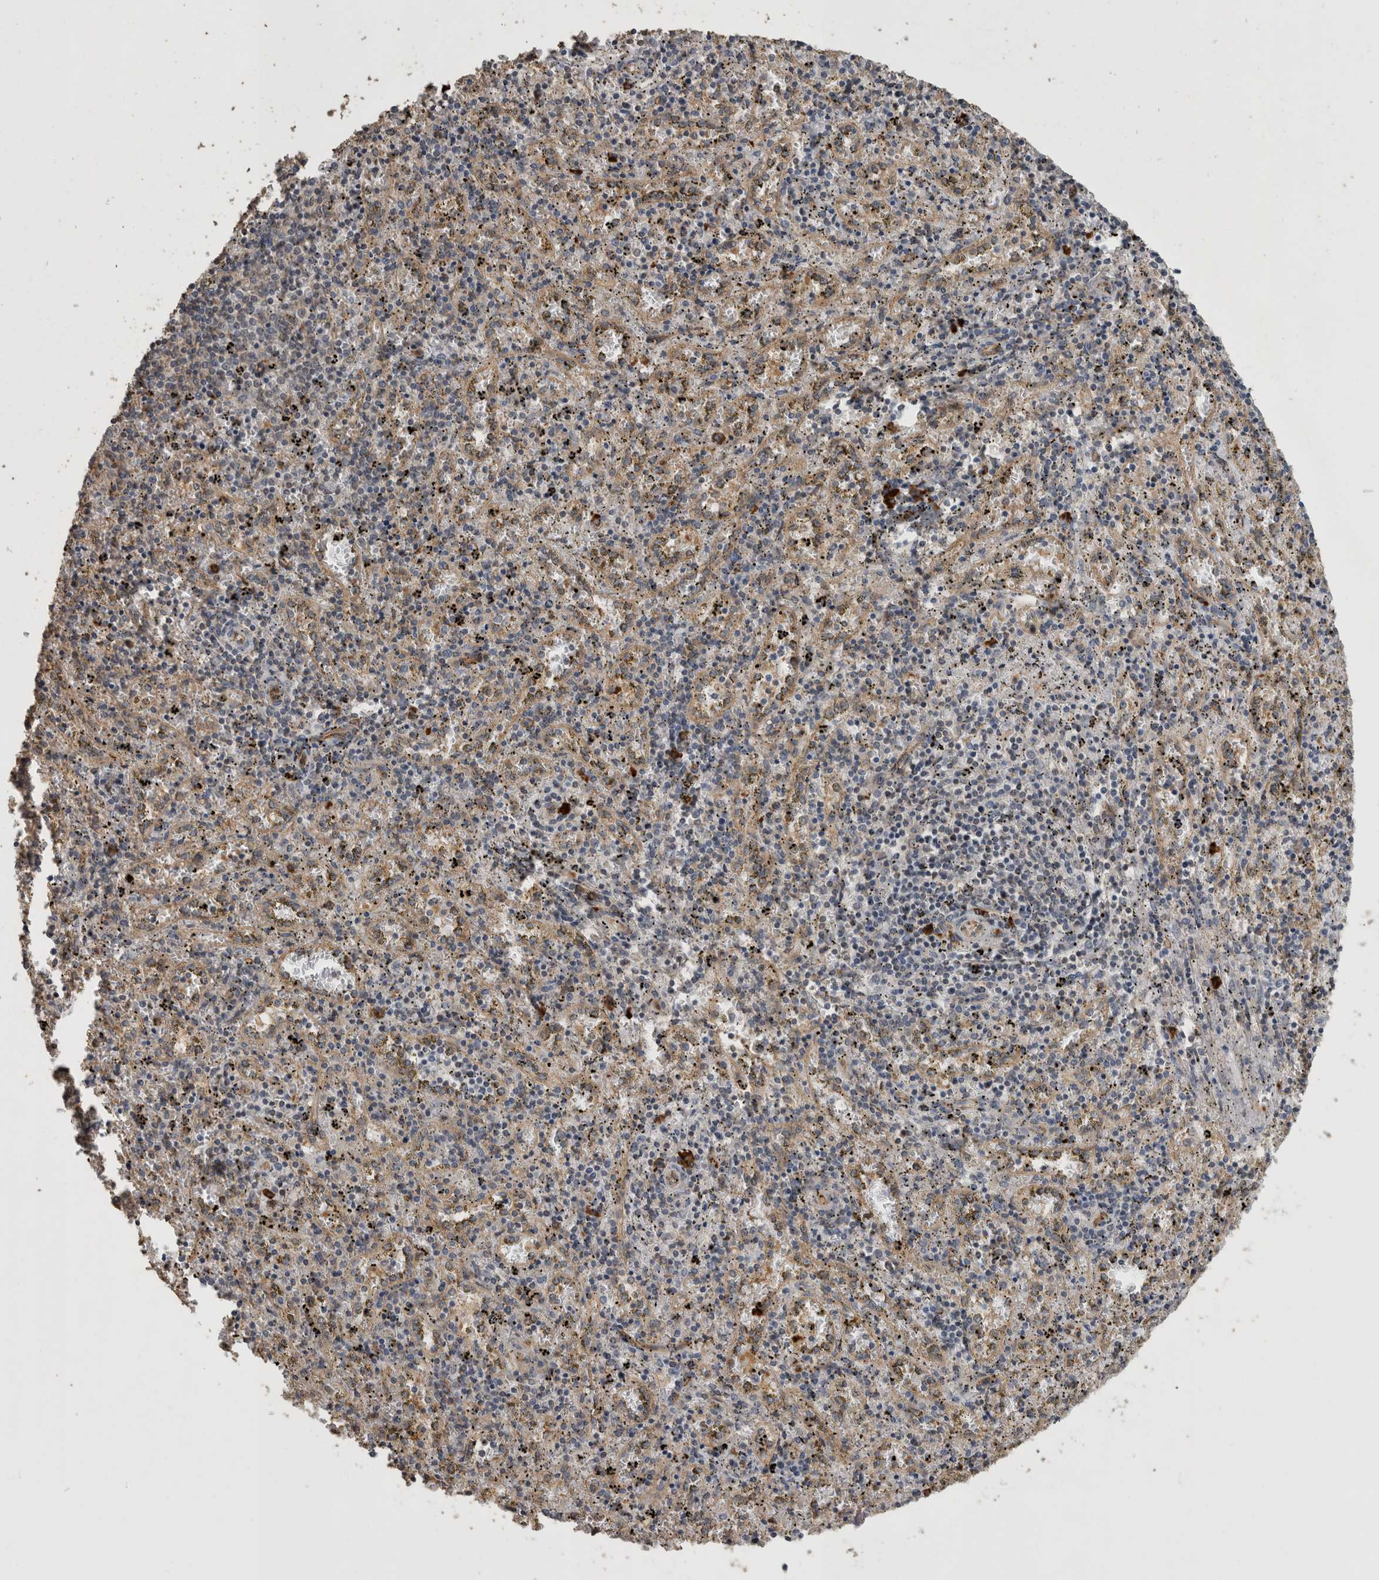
{"staining": {"intensity": "moderate", "quantity": "<25%", "location": "cytoplasmic/membranous"}, "tissue": "spleen", "cell_type": "Cells in red pulp", "image_type": "normal", "snomed": [{"axis": "morphology", "description": "Normal tissue, NOS"}, {"axis": "topography", "description": "Spleen"}], "caption": "Immunohistochemistry (IHC) (DAB) staining of unremarkable human spleen shows moderate cytoplasmic/membranous protein expression in about <25% of cells in red pulp. (Brightfield microscopy of DAB IHC at high magnification).", "gene": "RHPN1", "patient": {"sex": "male", "age": 11}}